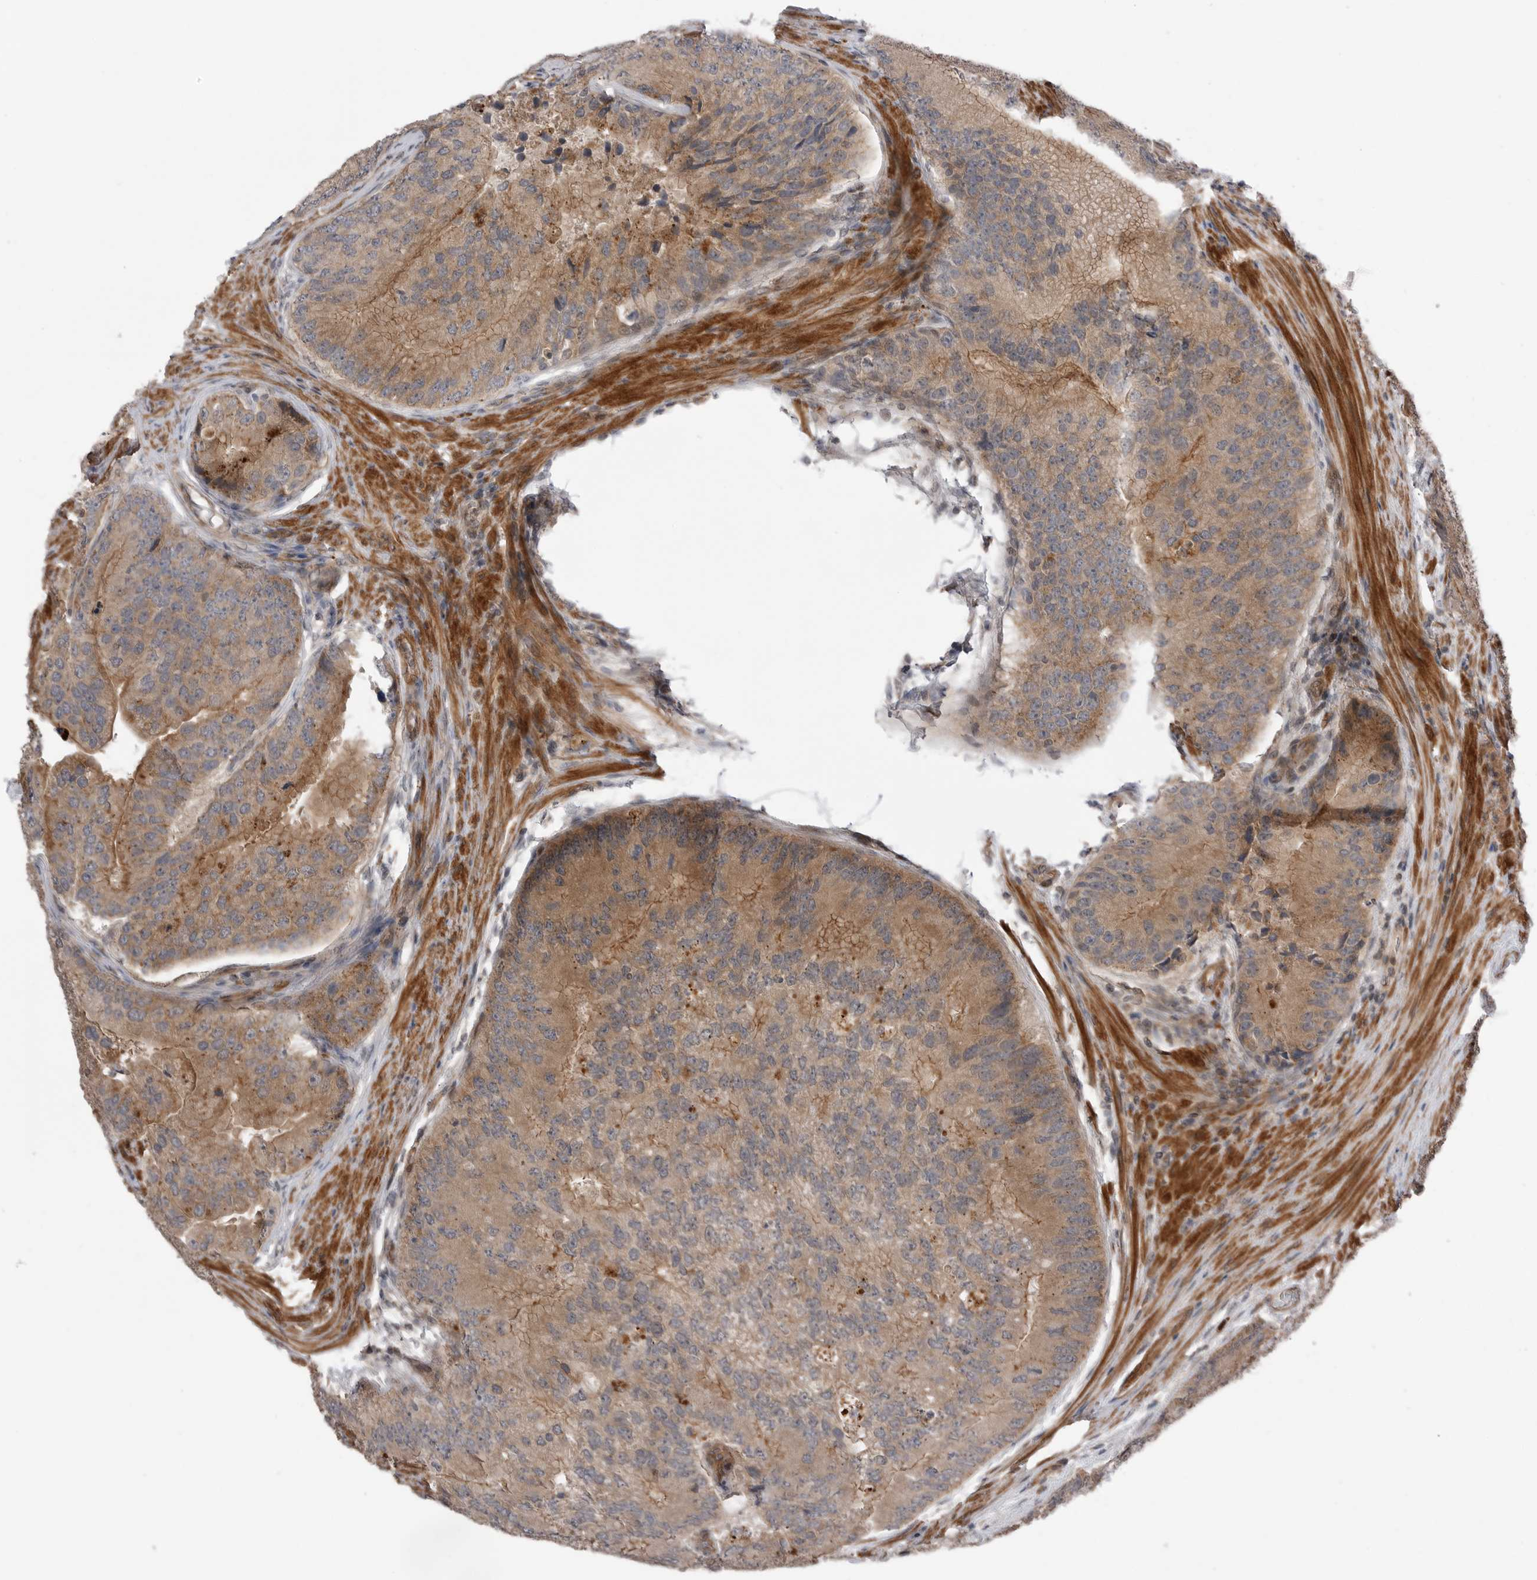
{"staining": {"intensity": "moderate", "quantity": ">75%", "location": "cytoplasmic/membranous"}, "tissue": "prostate cancer", "cell_type": "Tumor cells", "image_type": "cancer", "snomed": [{"axis": "morphology", "description": "Adenocarcinoma, High grade"}, {"axis": "topography", "description": "Prostate"}], "caption": "The histopathology image exhibits staining of prostate cancer (high-grade adenocarcinoma), revealing moderate cytoplasmic/membranous protein staining (brown color) within tumor cells.", "gene": "PEAK1", "patient": {"sex": "male", "age": 70}}